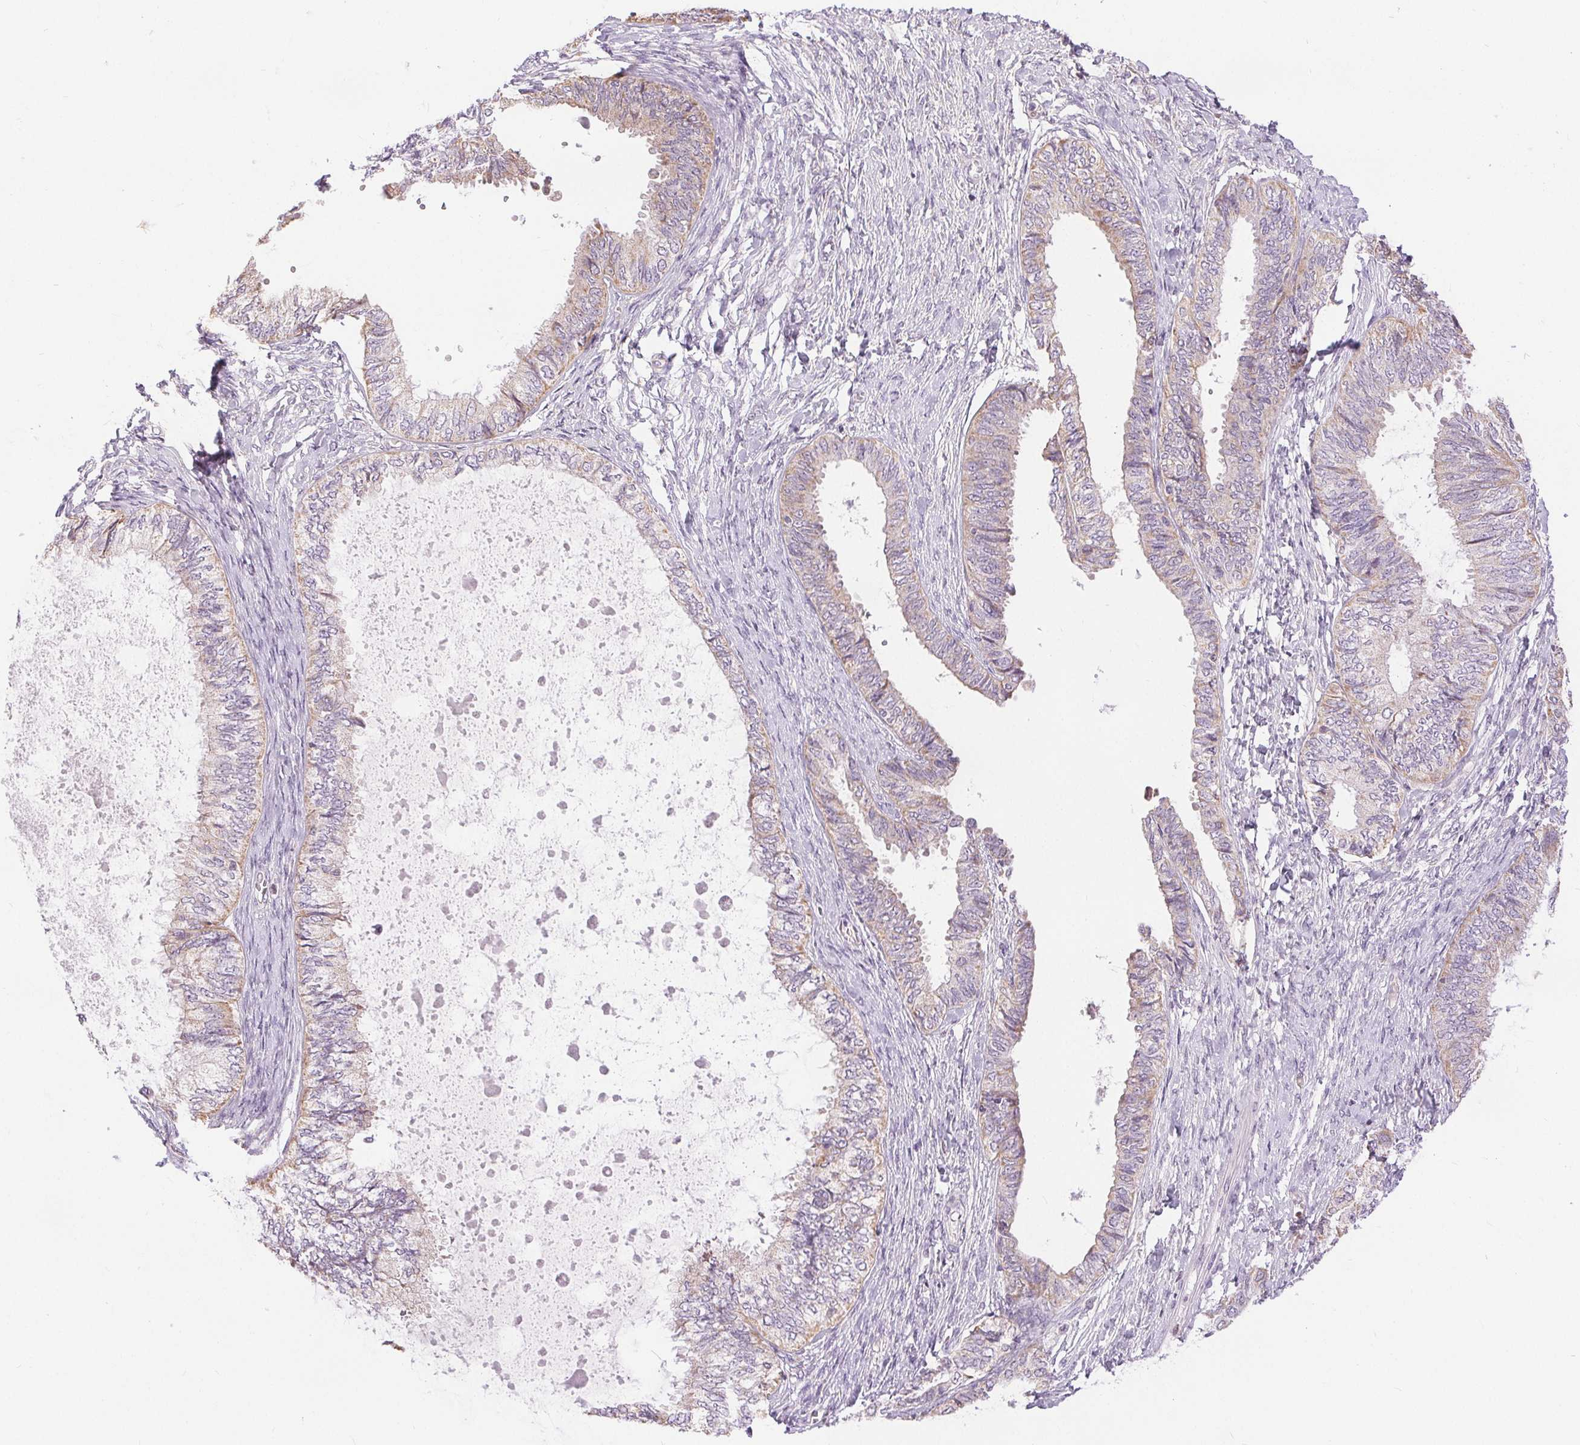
{"staining": {"intensity": "weak", "quantity": "<25%", "location": "cytoplasmic/membranous"}, "tissue": "ovarian cancer", "cell_type": "Tumor cells", "image_type": "cancer", "snomed": [{"axis": "morphology", "description": "Carcinoma, endometroid"}, {"axis": "topography", "description": "Ovary"}], "caption": "Immunohistochemical staining of human ovarian cancer displays no significant positivity in tumor cells.", "gene": "POU2F2", "patient": {"sex": "female", "age": 70}}